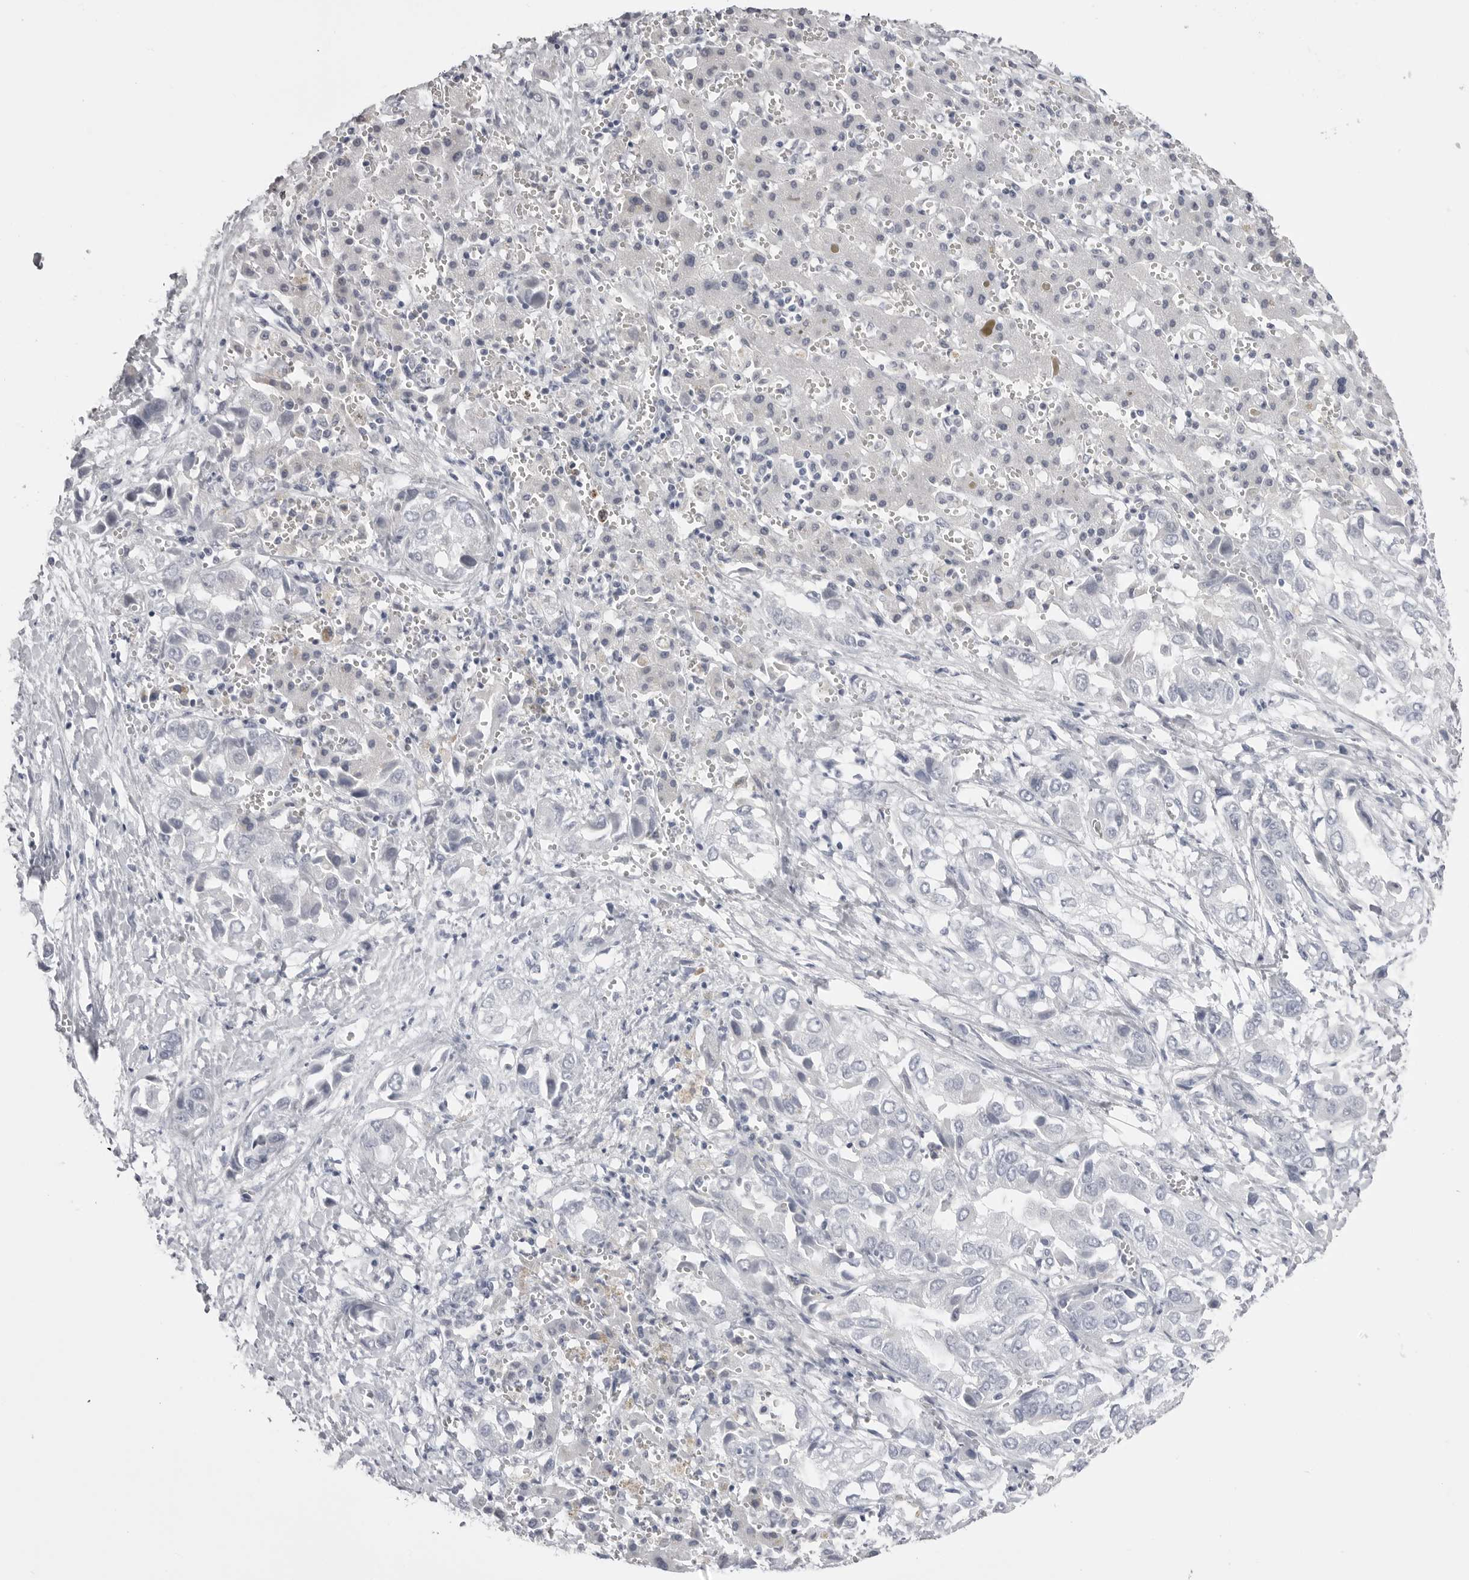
{"staining": {"intensity": "negative", "quantity": "none", "location": "none"}, "tissue": "liver cancer", "cell_type": "Tumor cells", "image_type": "cancer", "snomed": [{"axis": "morphology", "description": "Cholangiocarcinoma"}, {"axis": "topography", "description": "Liver"}], "caption": "Human liver cancer (cholangiocarcinoma) stained for a protein using IHC demonstrates no staining in tumor cells.", "gene": "TUFM", "patient": {"sex": "female", "age": 52}}